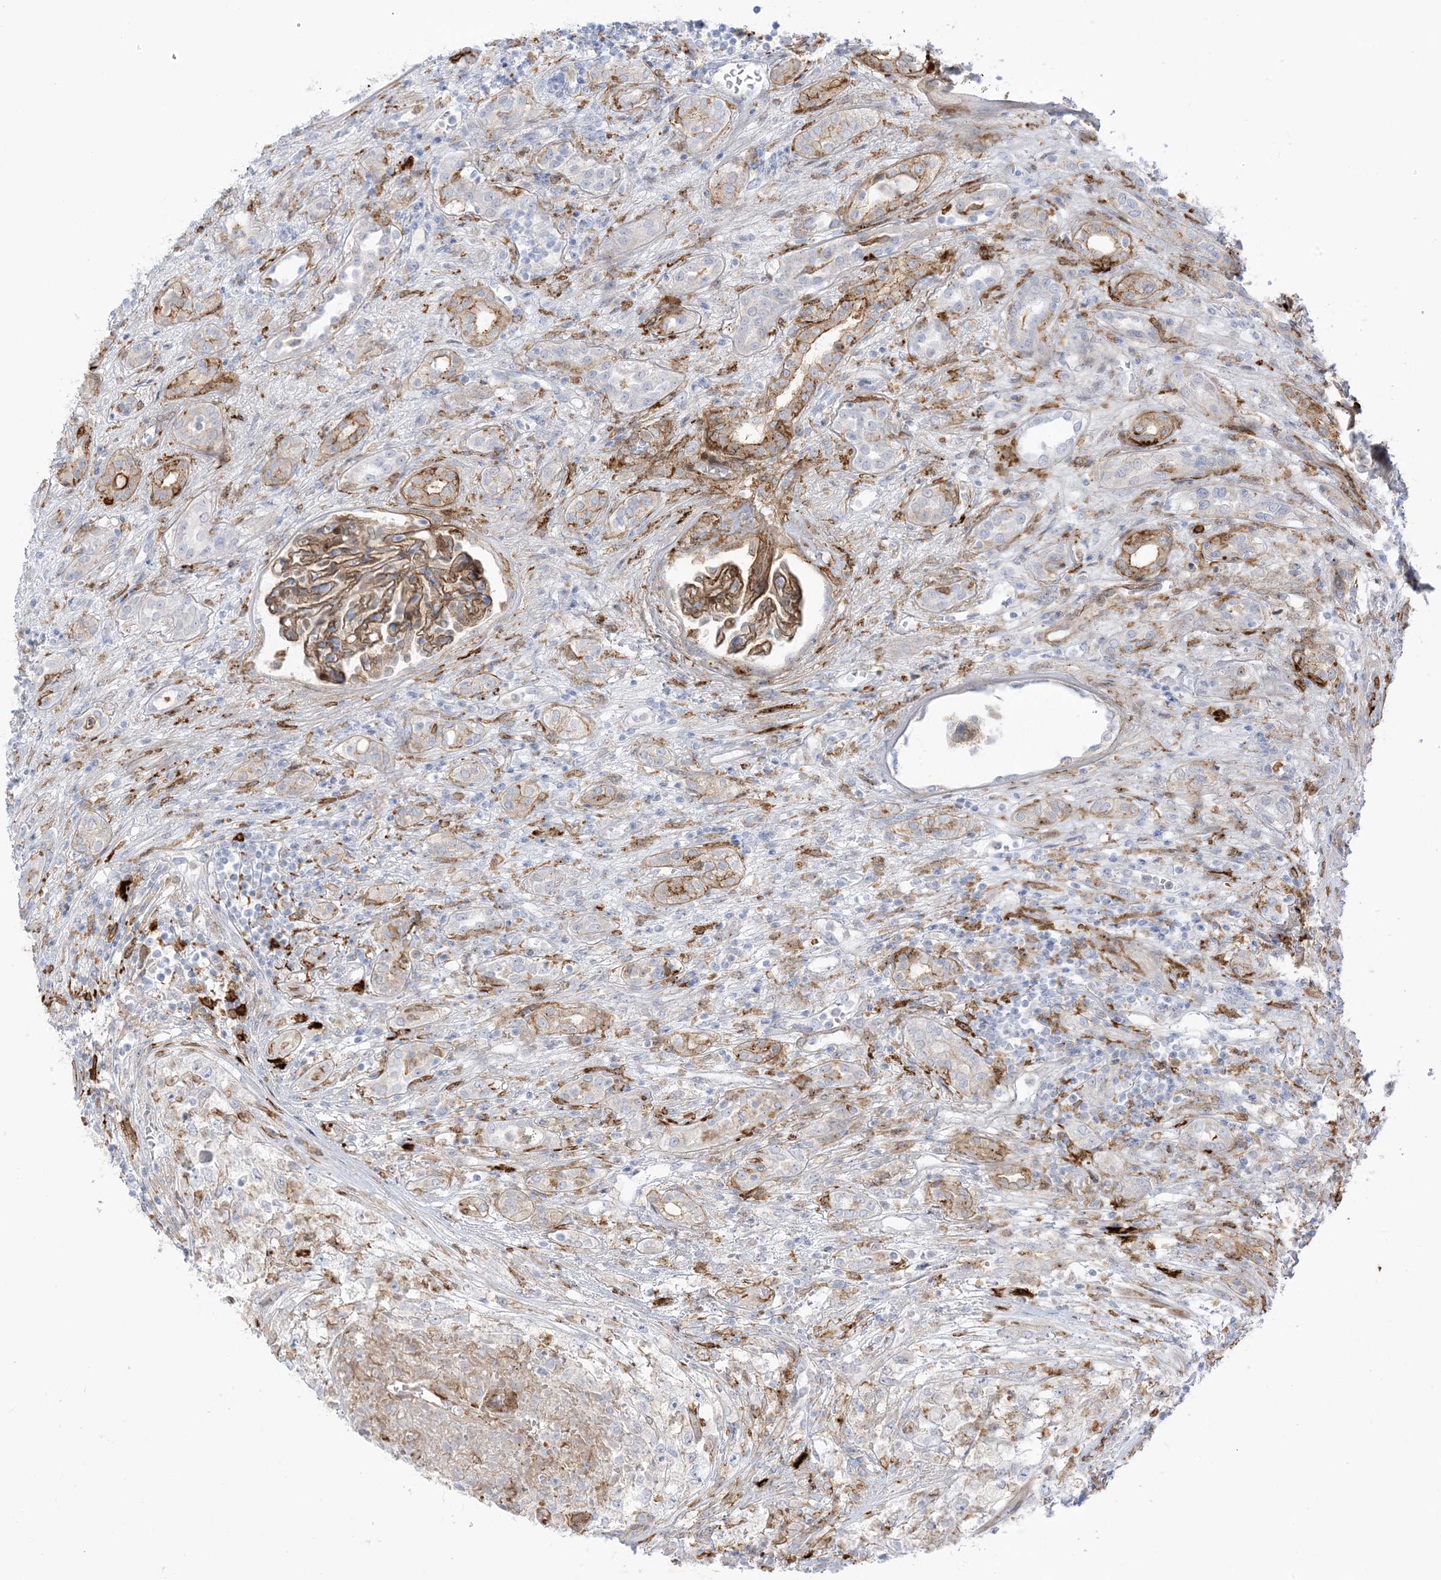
{"staining": {"intensity": "weak", "quantity": "<25%", "location": "cytoplasmic/membranous"}, "tissue": "renal cancer", "cell_type": "Tumor cells", "image_type": "cancer", "snomed": [{"axis": "morphology", "description": "Adenocarcinoma, NOS"}, {"axis": "topography", "description": "Kidney"}], "caption": "Renal adenocarcinoma was stained to show a protein in brown. There is no significant staining in tumor cells.", "gene": "ICMT", "patient": {"sex": "female", "age": 54}}